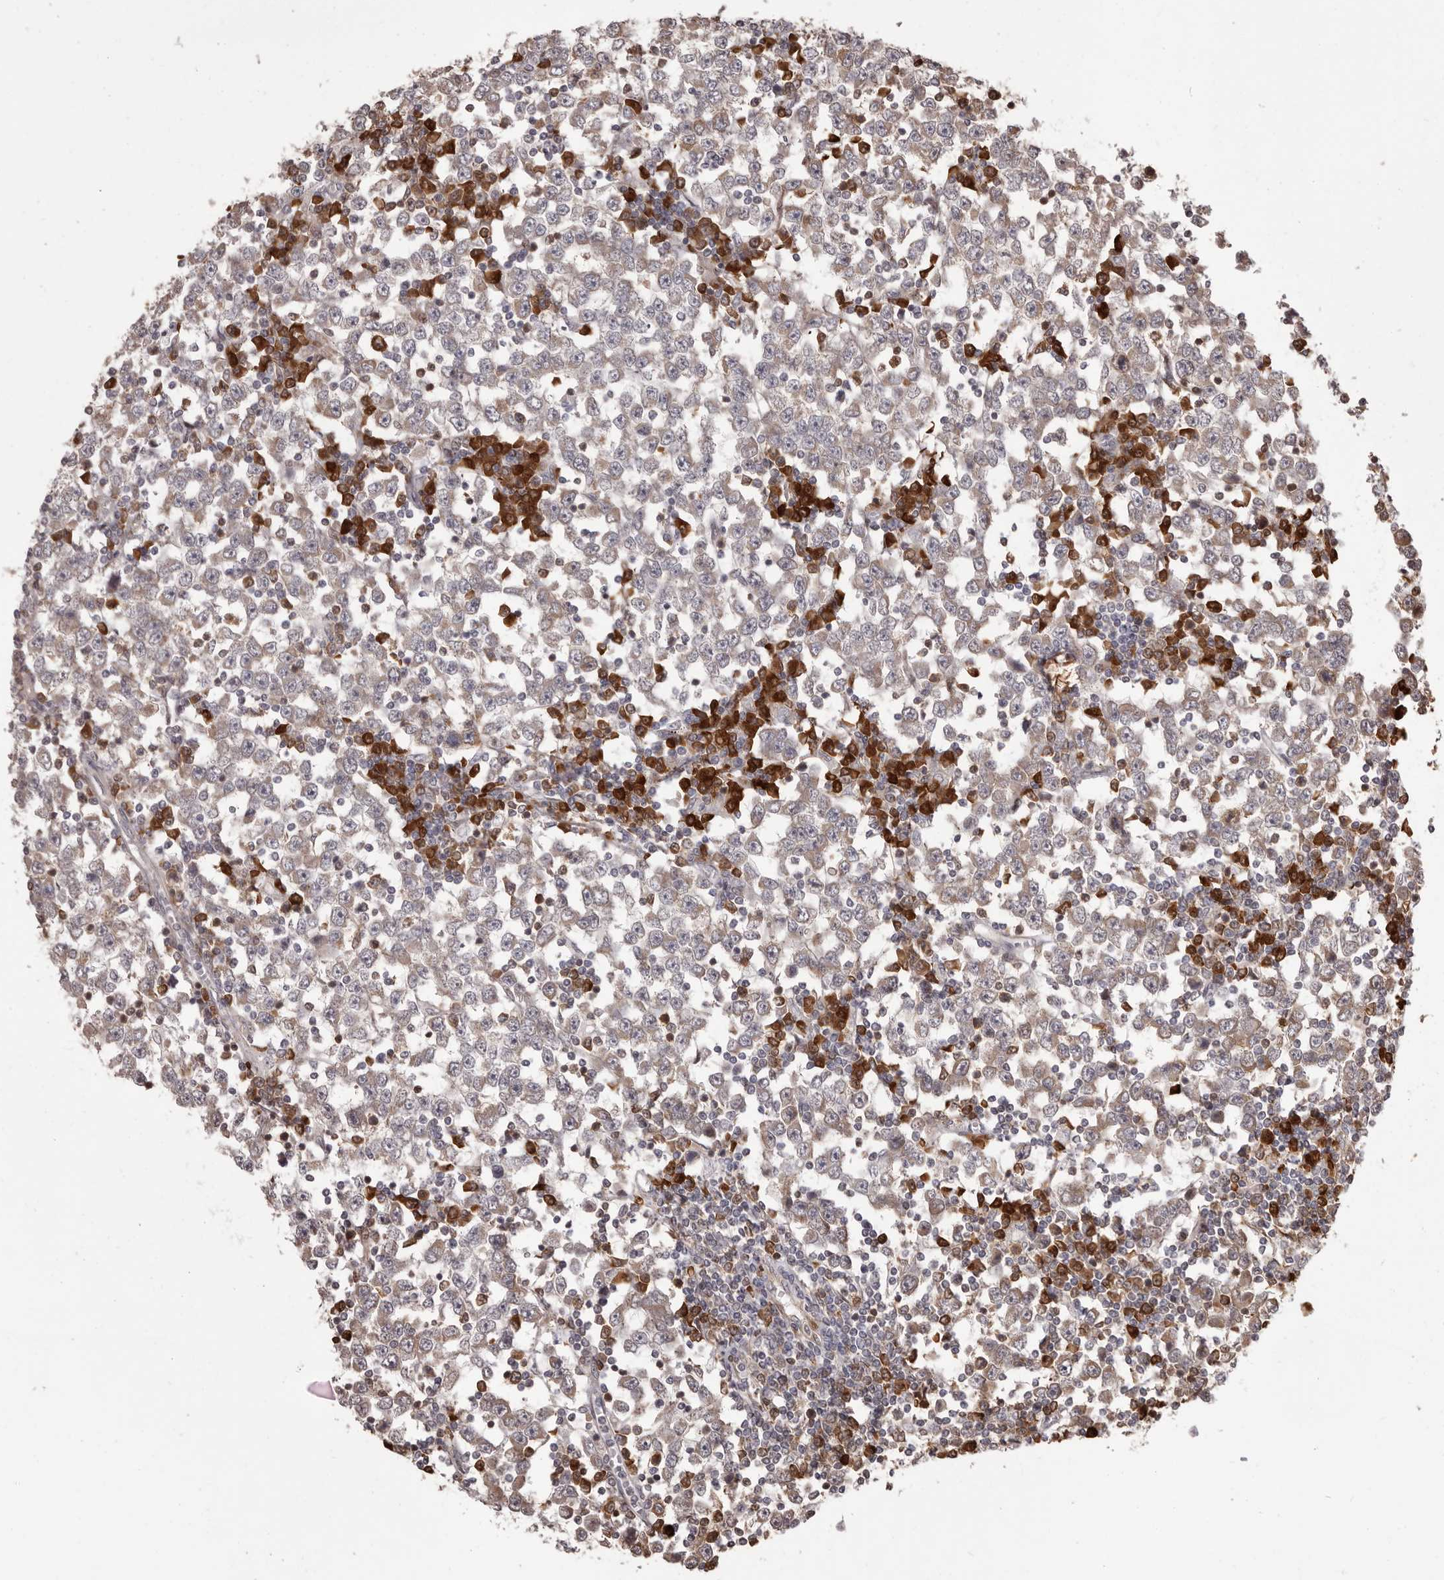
{"staining": {"intensity": "weak", "quantity": ">75%", "location": "cytoplasmic/membranous"}, "tissue": "testis cancer", "cell_type": "Tumor cells", "image_type": "cancer", "snomed": [{"axis": "morphology", "description": "Seminoma, NOS"}, {"axis": "topography", "description": "Testis"}], "caption": "High-magnification brightfield microscopy of seminoma (testis) stained with DAB (3,3'-diaminobenzidine) (brown) and counterstained with hematoxylin (blue). tumor cells exhibit weak cytoplasmic/membranous expression is appreciated in approximately>75% of cells. (DAB (3,3'-diaminobenzidine) = brown stain, brightfield microscopy at high magnification).", "gene": "GFOD1", "patient": {"sex": "male", "age": 65}}